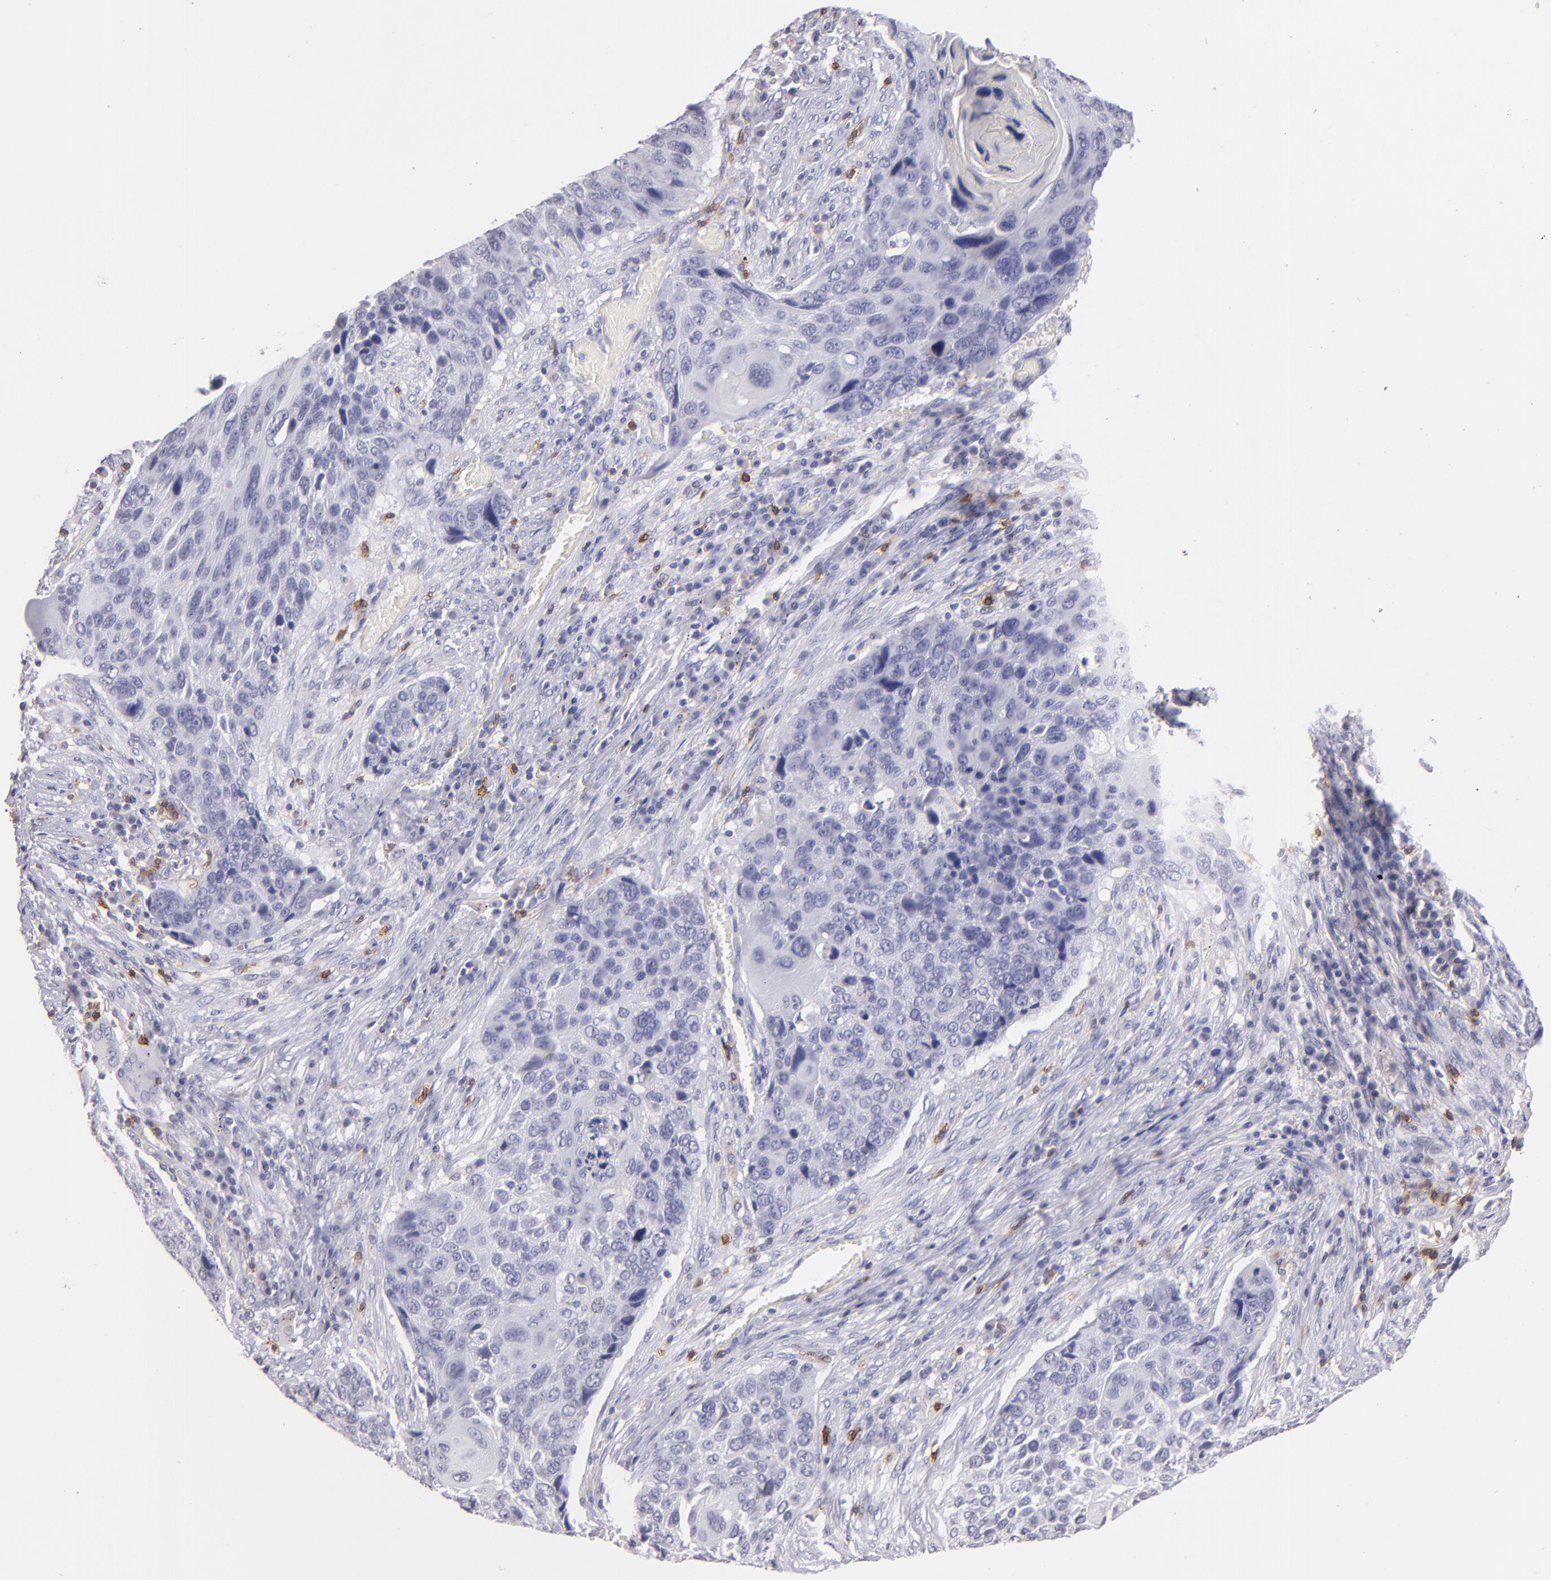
{"staining": {"intensity": "negative", "quantity": "none", "location": "none"}, "tissue": "lung cancer", "cell_type": "Tumor cells", "image_type": "cancer", "snomed": [{"axis": "morphology", "description": "Squamous cell carcinoma, NOS"}, {"axis": "topography", "description": "Lung"}], "caption": "Immunohistochemistry (IHC) micrograph of human squamous cell carcinoma (lung) stained for a protein (brown), which demonstrates no positivity in tumor cells. (DAB IHC, high magnification).", "gene": "IL2RA", "patient": {"sex": "male", "age": 68}}